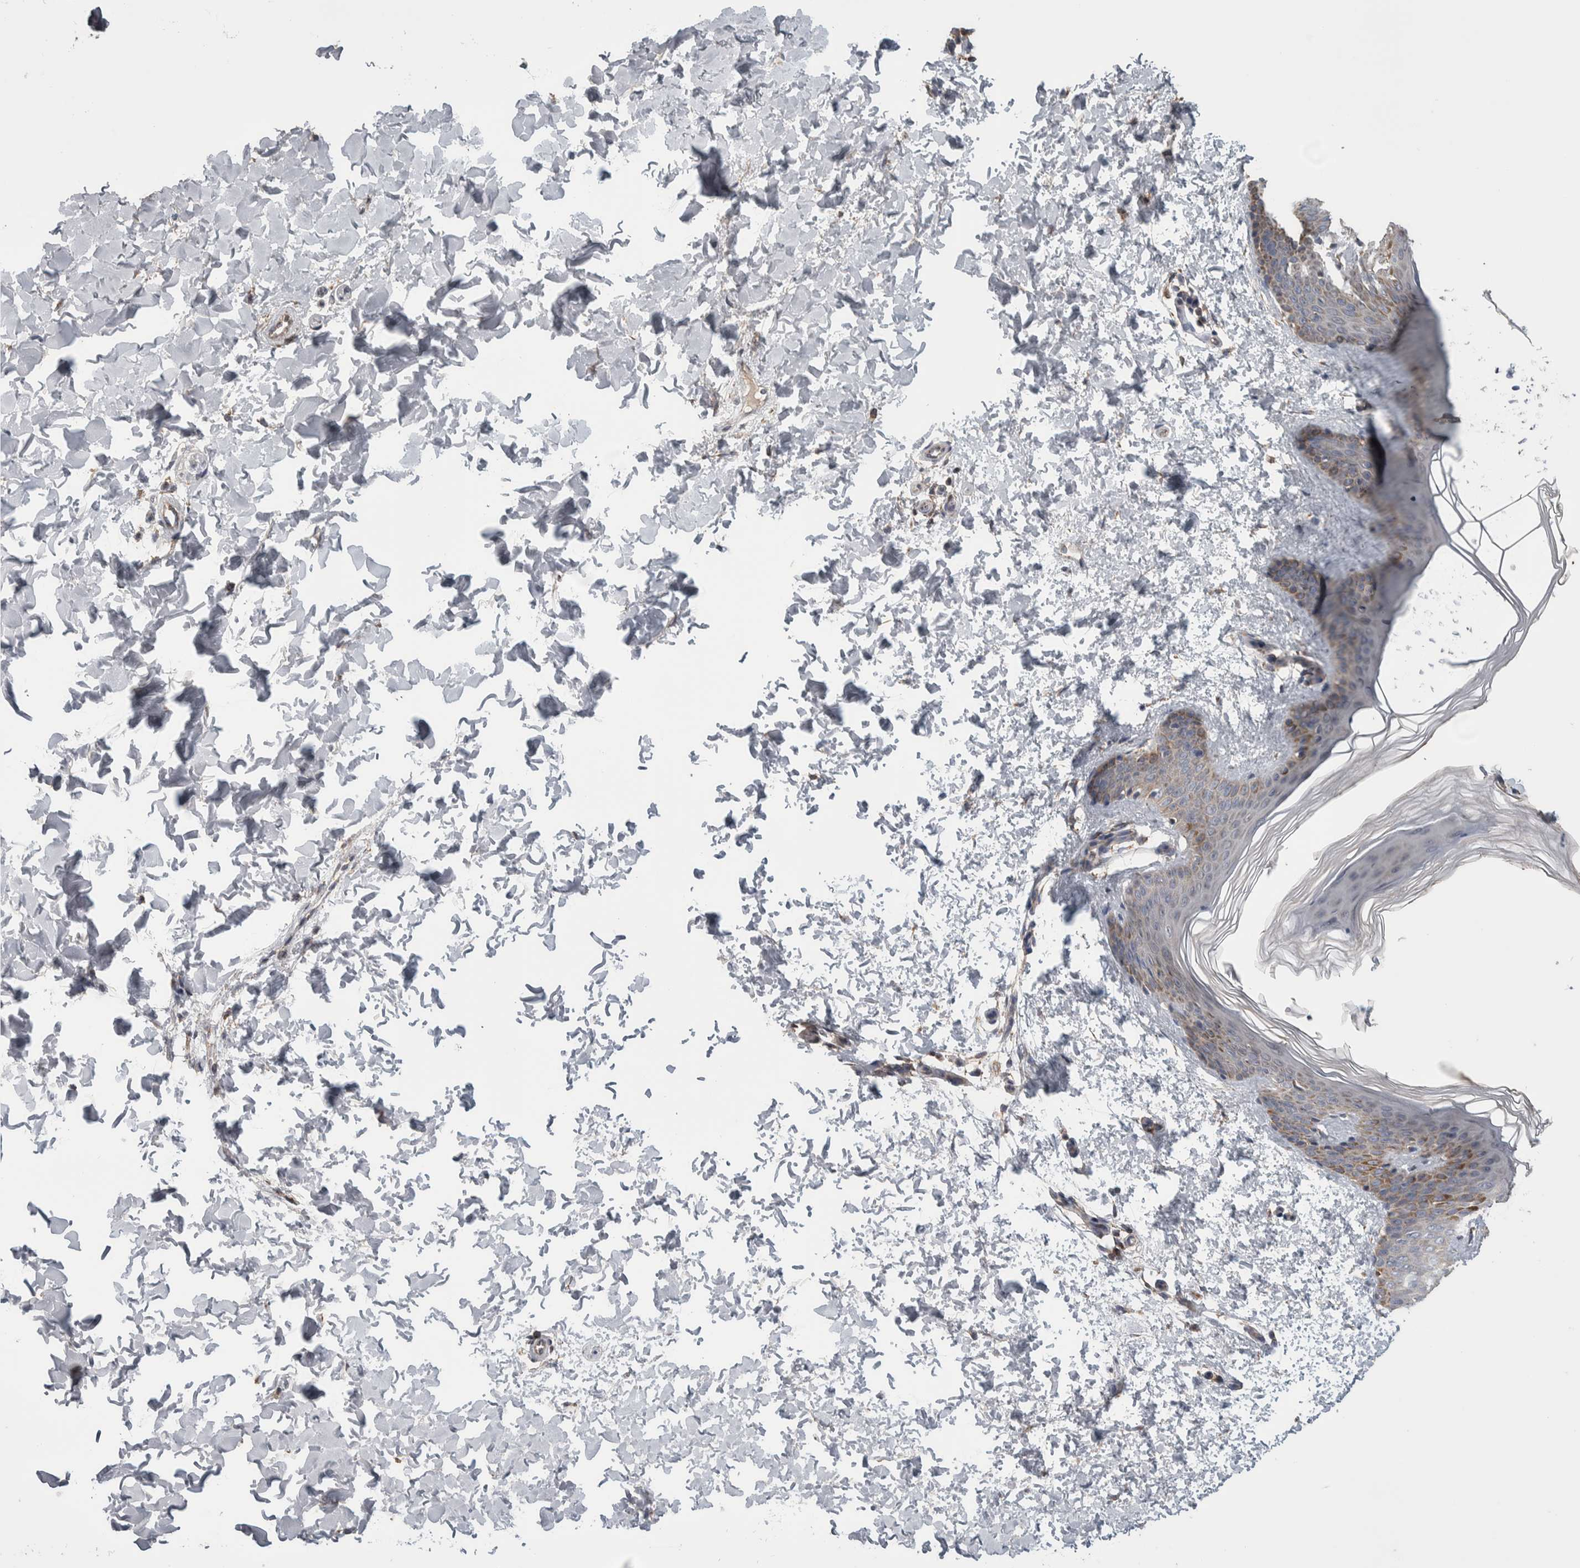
{"staining": {"intensity": "weak", "quantity": ">75%", "location": "cytoplasmic/membranous"}, "tissue": "skin", "cell_type": "Fibroblasts", "image_type": "normal", "snomed": [{"axis": "morphology", "description": "Normal tissue, NOS"}, {"axis": "morphology", "description": "Neoplasm, benign, NOS"}, {"axis": "topography", "description": "Skin"}, {"axis": "topography", "description": "Soft tissue"}], "caption": "Skin was stained to show a protein in brown. There is low levels of weak cytoplasmic/membranous positivity in about >75% of fibroblasts. The staining was performed using DAB (3,3'-diaminobenzidine) to visualize the protein expression in brown, while the nuclei were stained in blue with hematoxylin (Magnification: 20x).", "gene": "SCO1", "patient": {"sex": "male", "age": 26}}